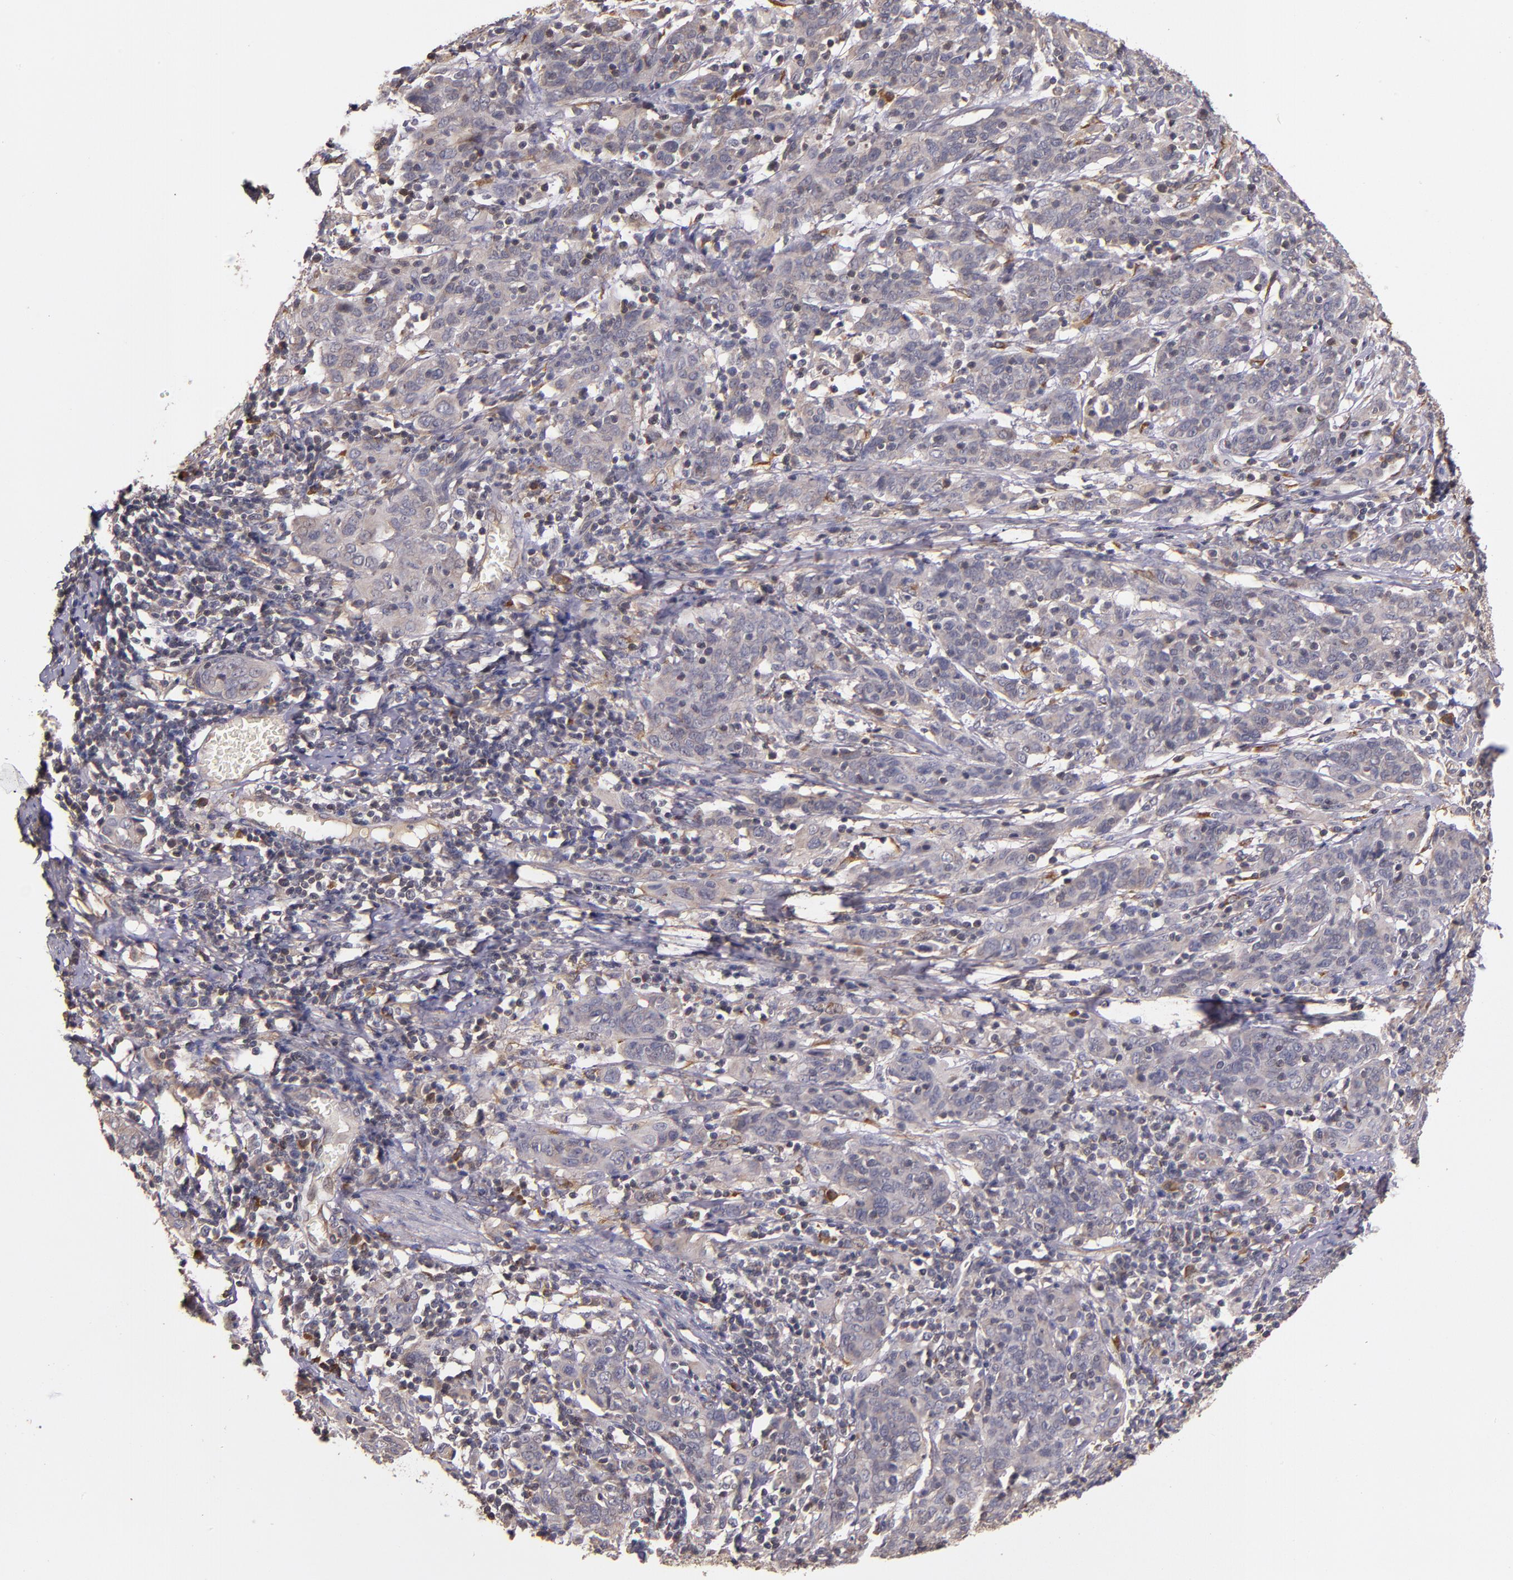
{"staining": {"intensity": "weak", "quantity": ">75%", "location": "cytoplasmic/membranous"}, "tissue": "cervical cancer", "cell_type": "Tumor cells", "image_type": "cancer", "snomed": [{"axis": "morphology", "description": "Normal tissue, NOS"}, {"axis": "morphology", "description": "Squamous cell carcinoma, NOS"}, {"axis": "topography", "description": "Cervix"}], "caption": "This photomicrograph demonstrates immunohistochemistry staining of human cervical cancer, with low weak cytoplasmic/membranous expression in about >75% of tumor cells.", "gene": "PRAF2", "patient": {"sex": "female", "age": 67}}